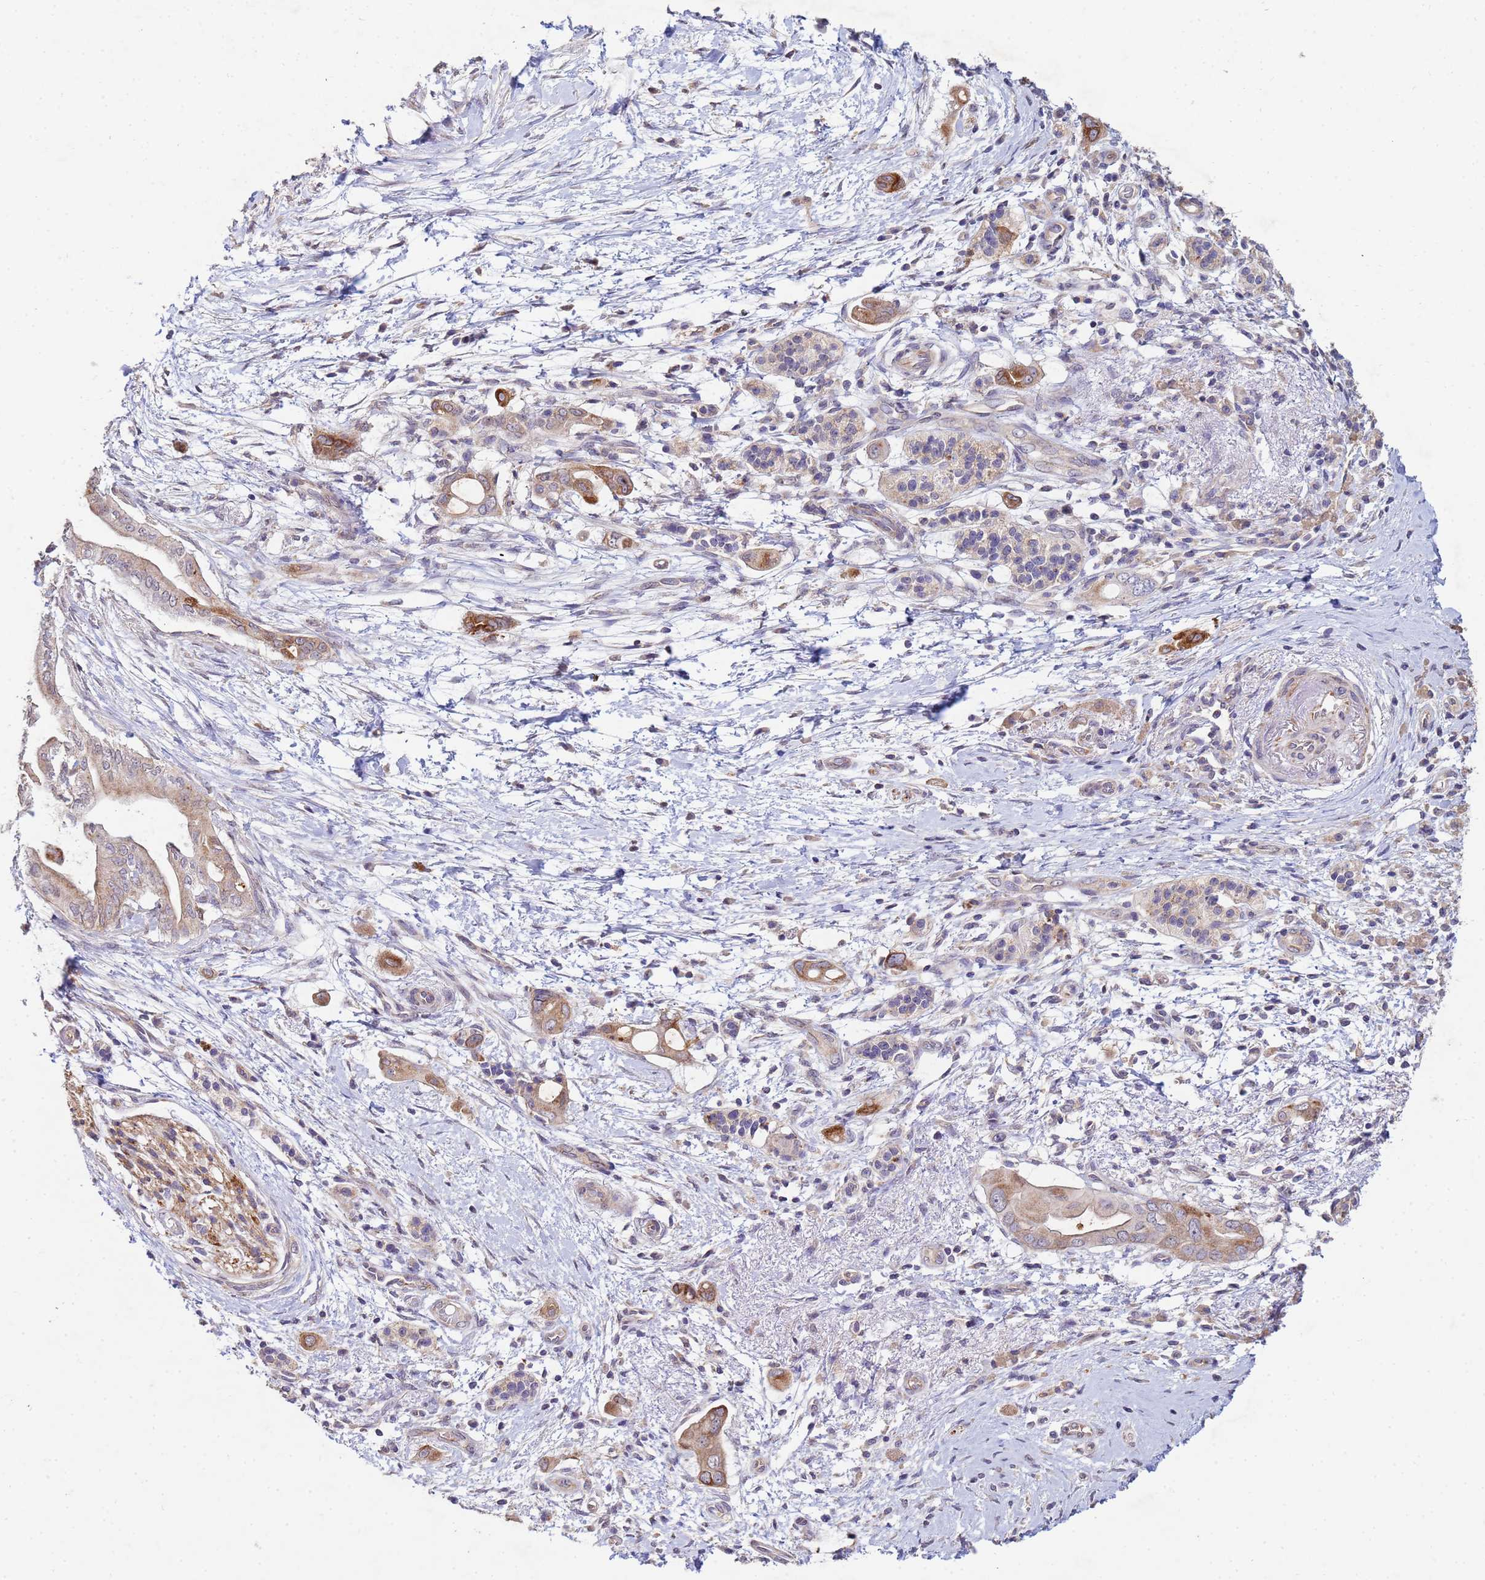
{"staining": {"intensity": "weak", "quantity": ">75%", "location": "cytoplasmic/membranous"}, "tissue": "pancreatic cancer", "cell_type": "Tumor cells", "image_type": "cancer", "snomed": [{"axis": "morphology", "description": "Adenocarcinoma, NOS"}, {"axis": "topography", "description": "Pancreas"}], "caption": "Pancreatic cancer stained with DAB (3,3'-diaminobenzidine) immunohistochemistry reveals low levels of weak cytoplasmic/membranous expression in approximately >75% of tumor cells. (brown staining indicates protein expression, while blue staining denotes nuclei).", "gene": "CDC34", "patient": {"sex": "male", "age": 71}}